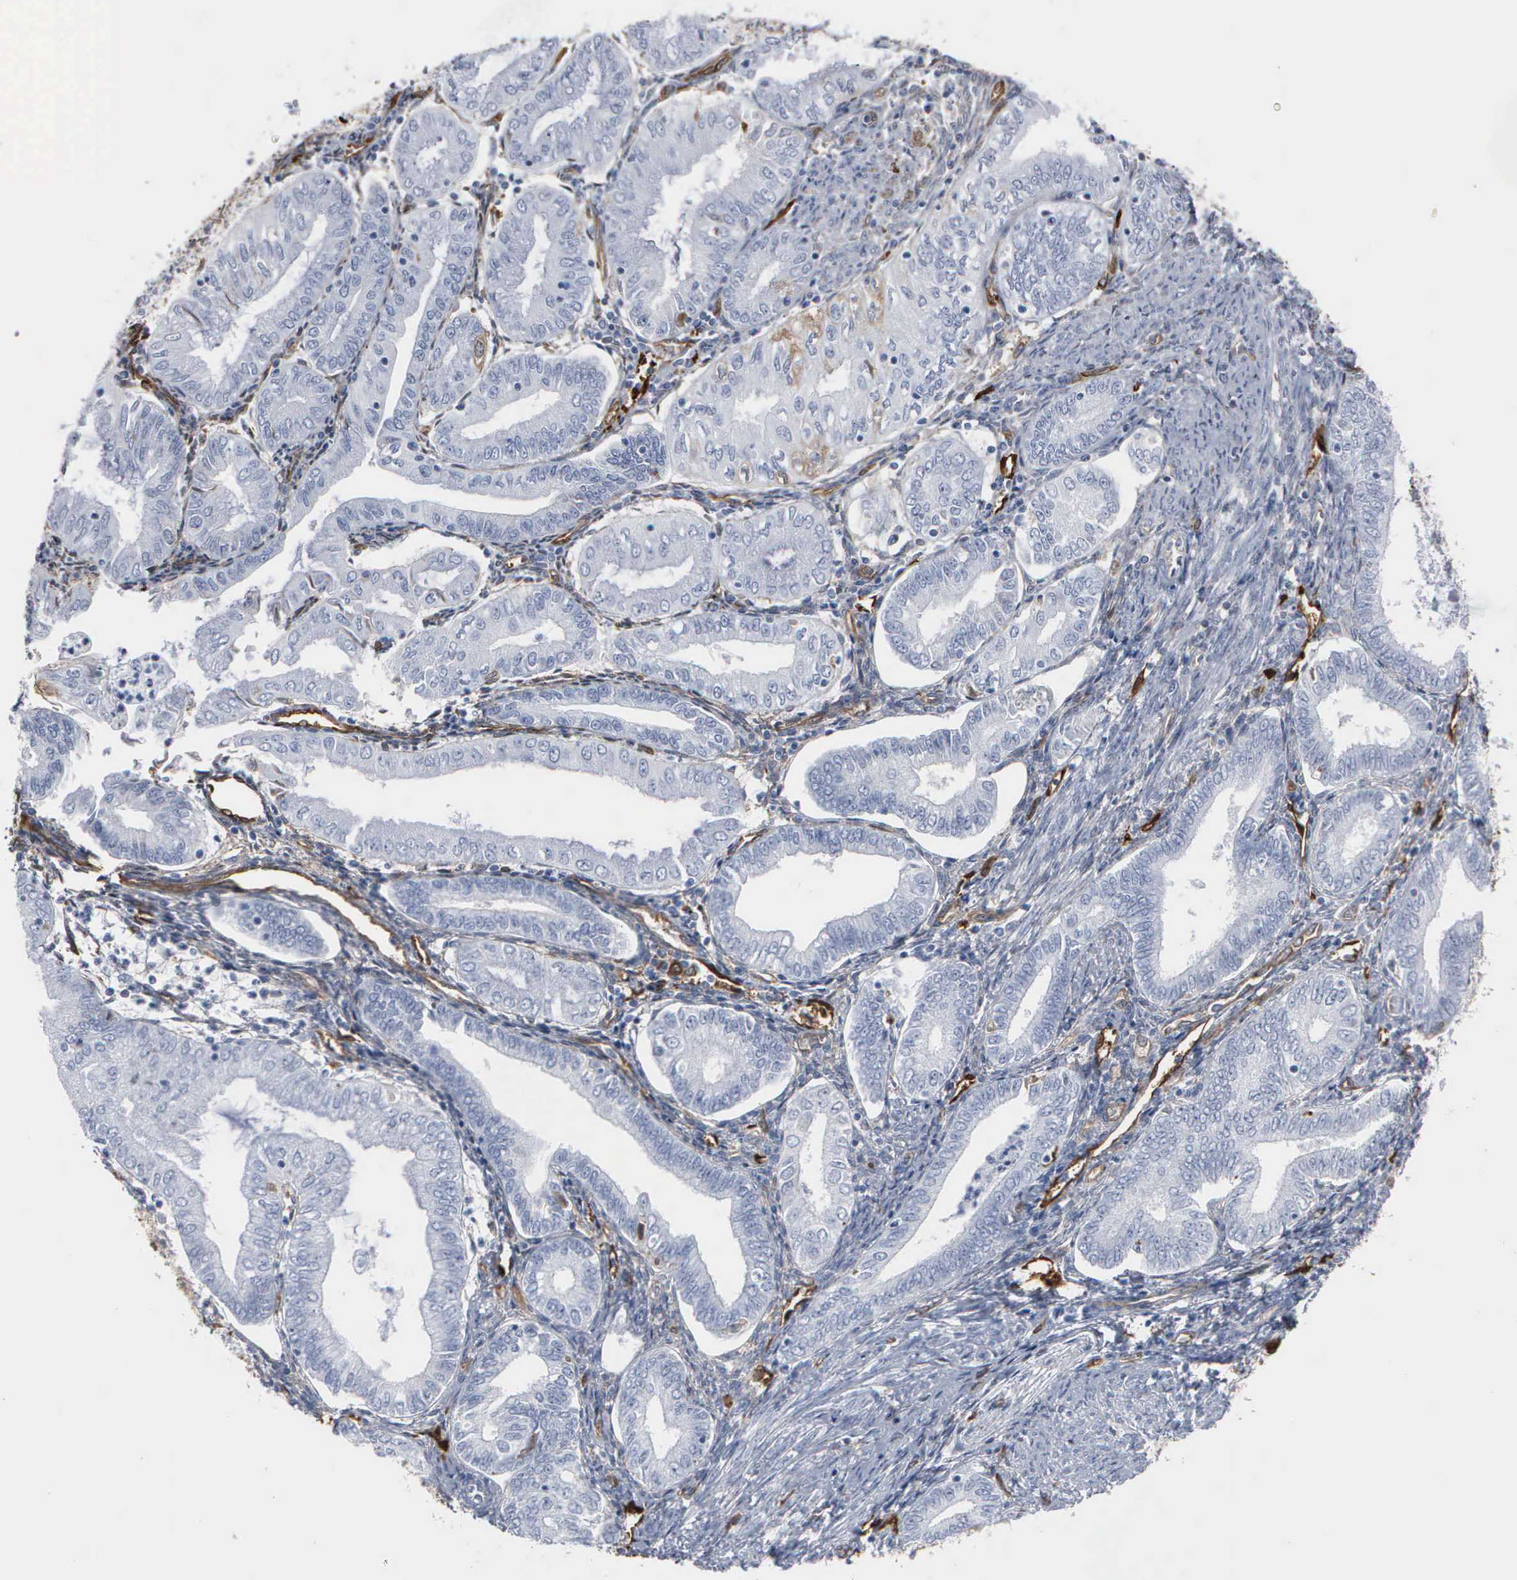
{"staining": {"intensity": "negative", "quantity": "none", "location": "none"}, "tissue": "endometrial cancer", "cell_type": "Tumor cells", "image_type": "cancer", "snomed": [{"axis": "morphology", "description": "Adenocarcinoma, NOS"}, {"axis": "topography", "description": "Endometrium"}], "caption": "Tumor cells are negative for protein expression in human adenocarcinoma (endometrial).", "gene": "FSCN1", "patient": {"sex": "female", "age": 55}}